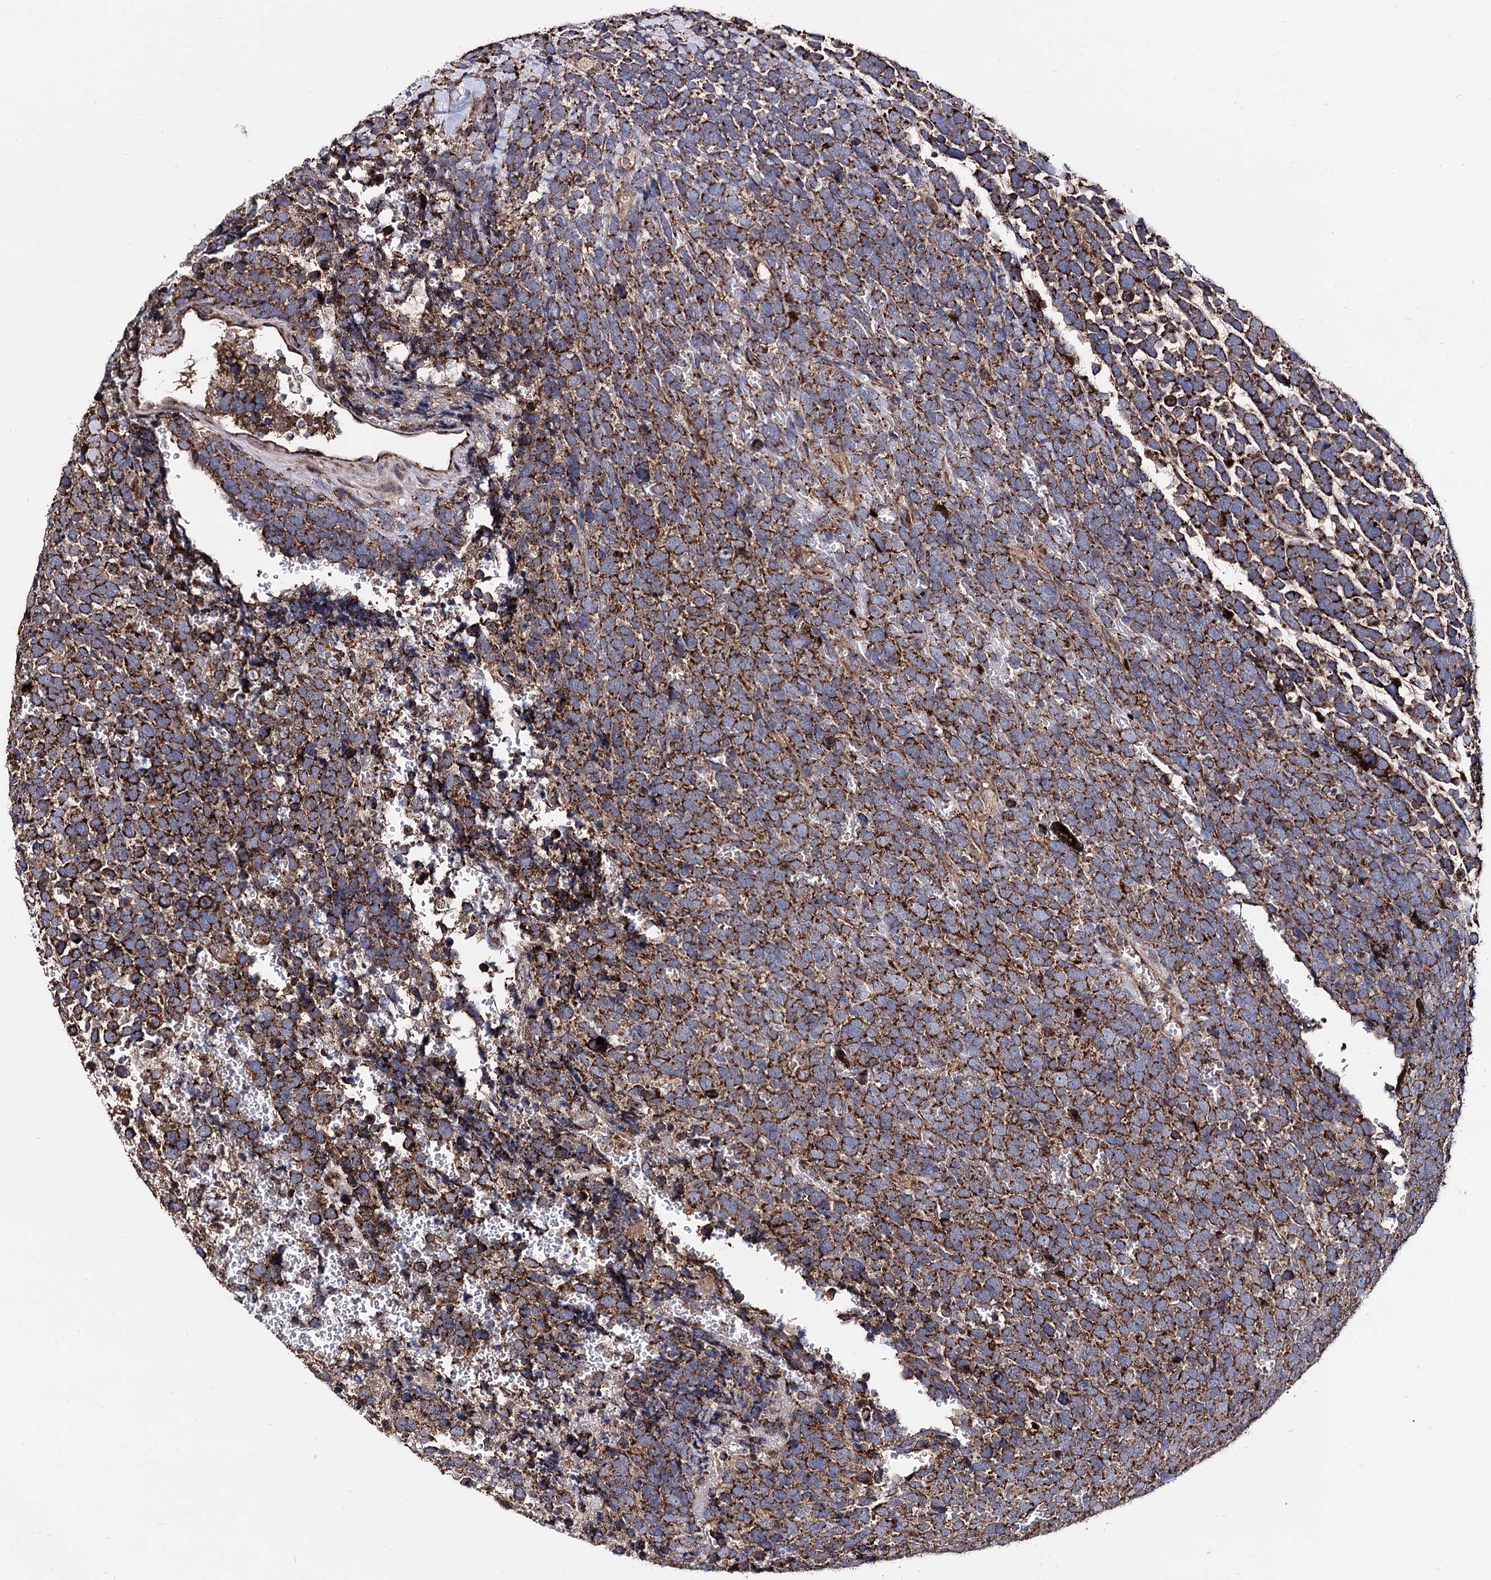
{"staining": {"intensity": "strong", "quantity": ">75%", "location": "cytoplasmic/membranous"}, "tissue": "urothelial cancer", "cell_type": "Tumor cells", "image_type": "cancer", "snomed": [{"axis": "morphology", "description": "Urothelial carcinoma, High grade"}, {"axis": "topography", "description": "Urinary bladder"}], "caption": "Immunohistochemistry (IHC) (DAB) staining of human high-grade urothelial carcinoma shows strong cytoplasmic/membranous protein staining in approximately >75% of tumor cells.", "gene": "IQCH", "patient": {"sex": "female", "age": 82}}